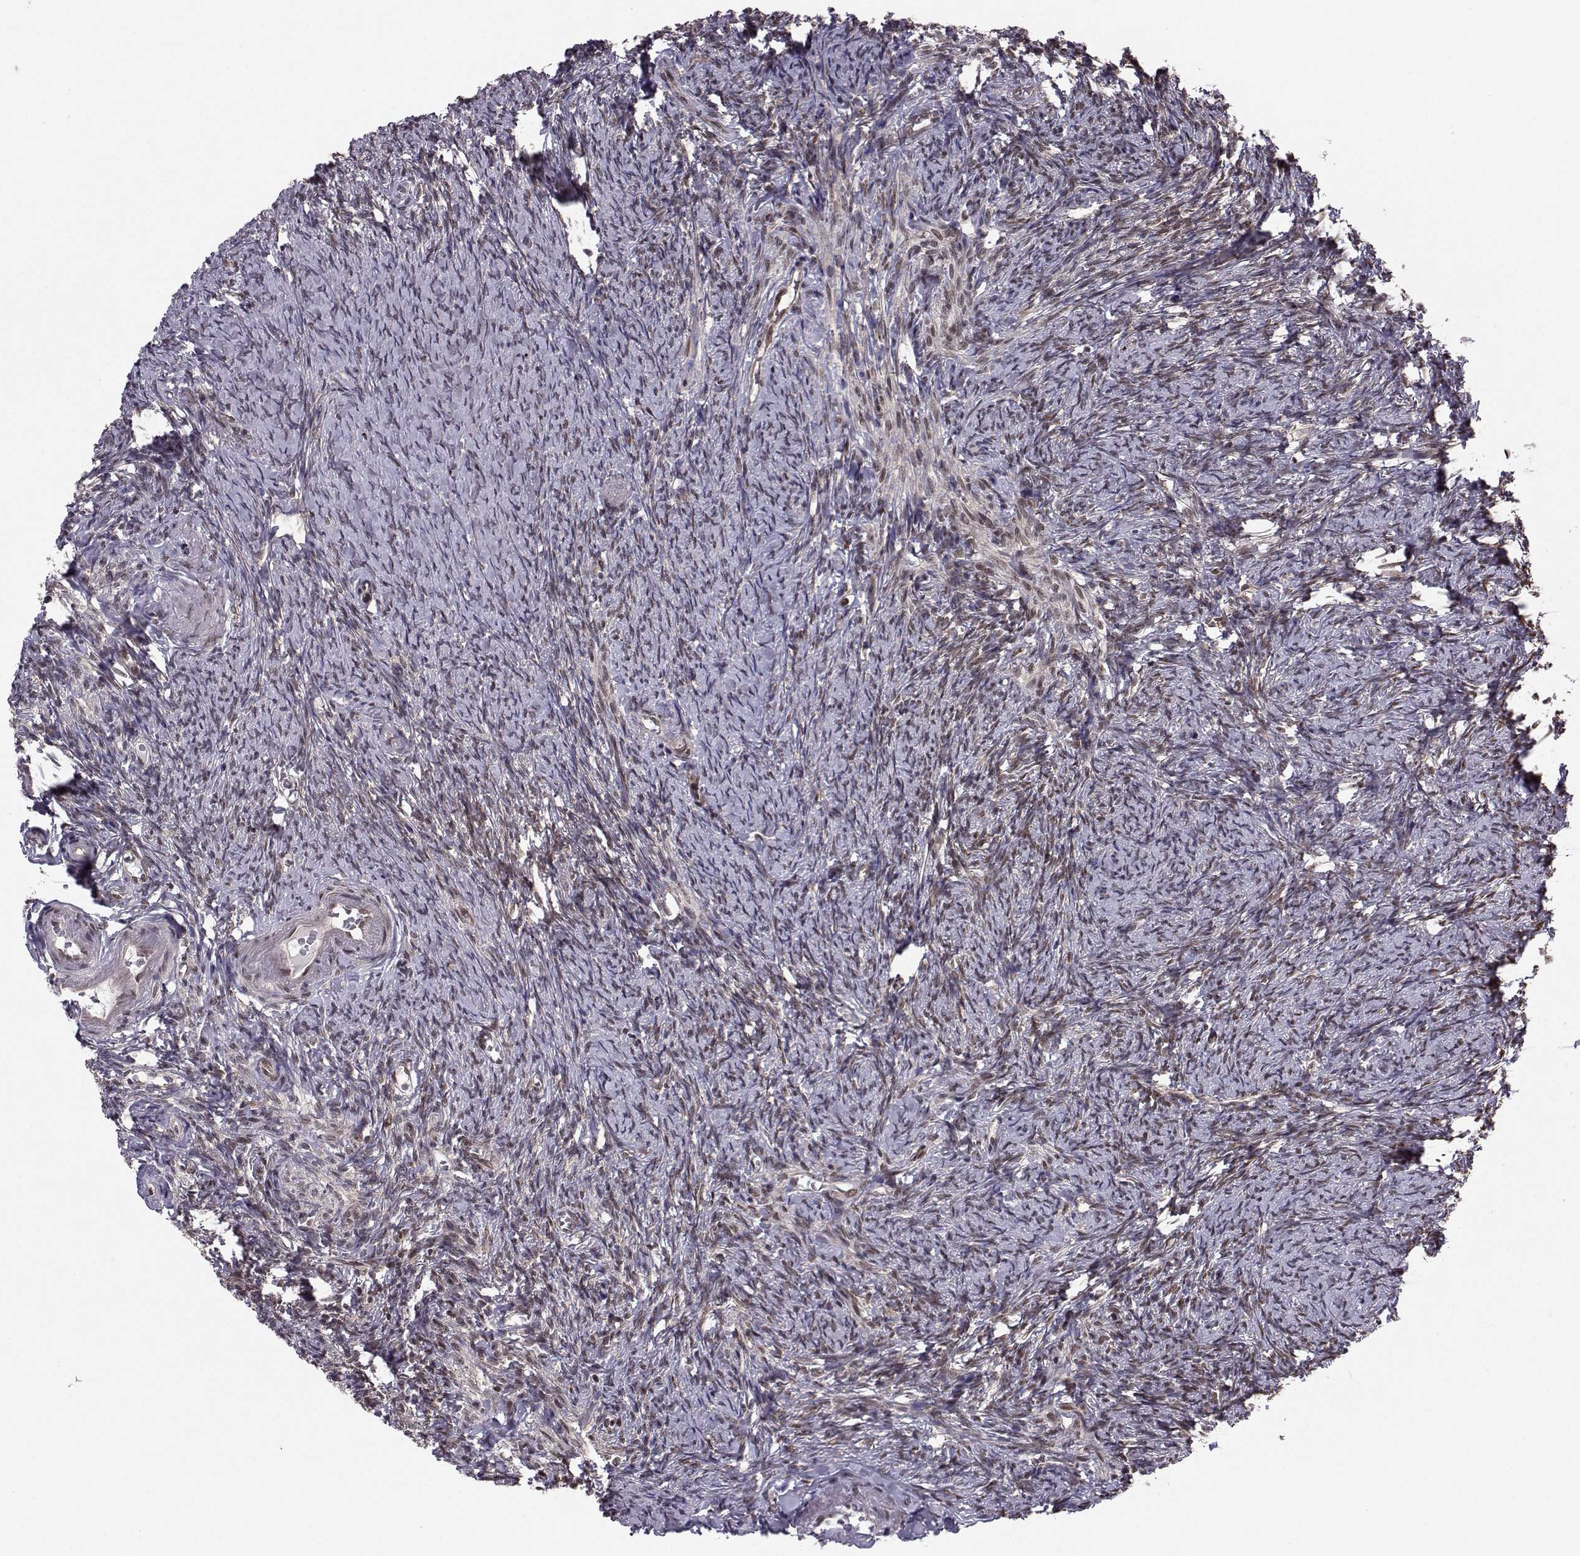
{"staining": {"intensity": "moderate", "quantity": "<25%", "location": "nuclear"}, "tissue": "ovary", "cell_type": "Ovarian stroma cells", "image_type": "normal", "snomed": [{"axis": "morphology", "description": "Normal tissue, NOS"}, {"axis": "topography", "description": "Ovary"}], "caption": "Protein staining displays moderate nuclear positivity in about <25% of ovarian stroma cells in benign ovary.", "gene": "PKN2", "patient": {"sex": "female", "age": 72}}